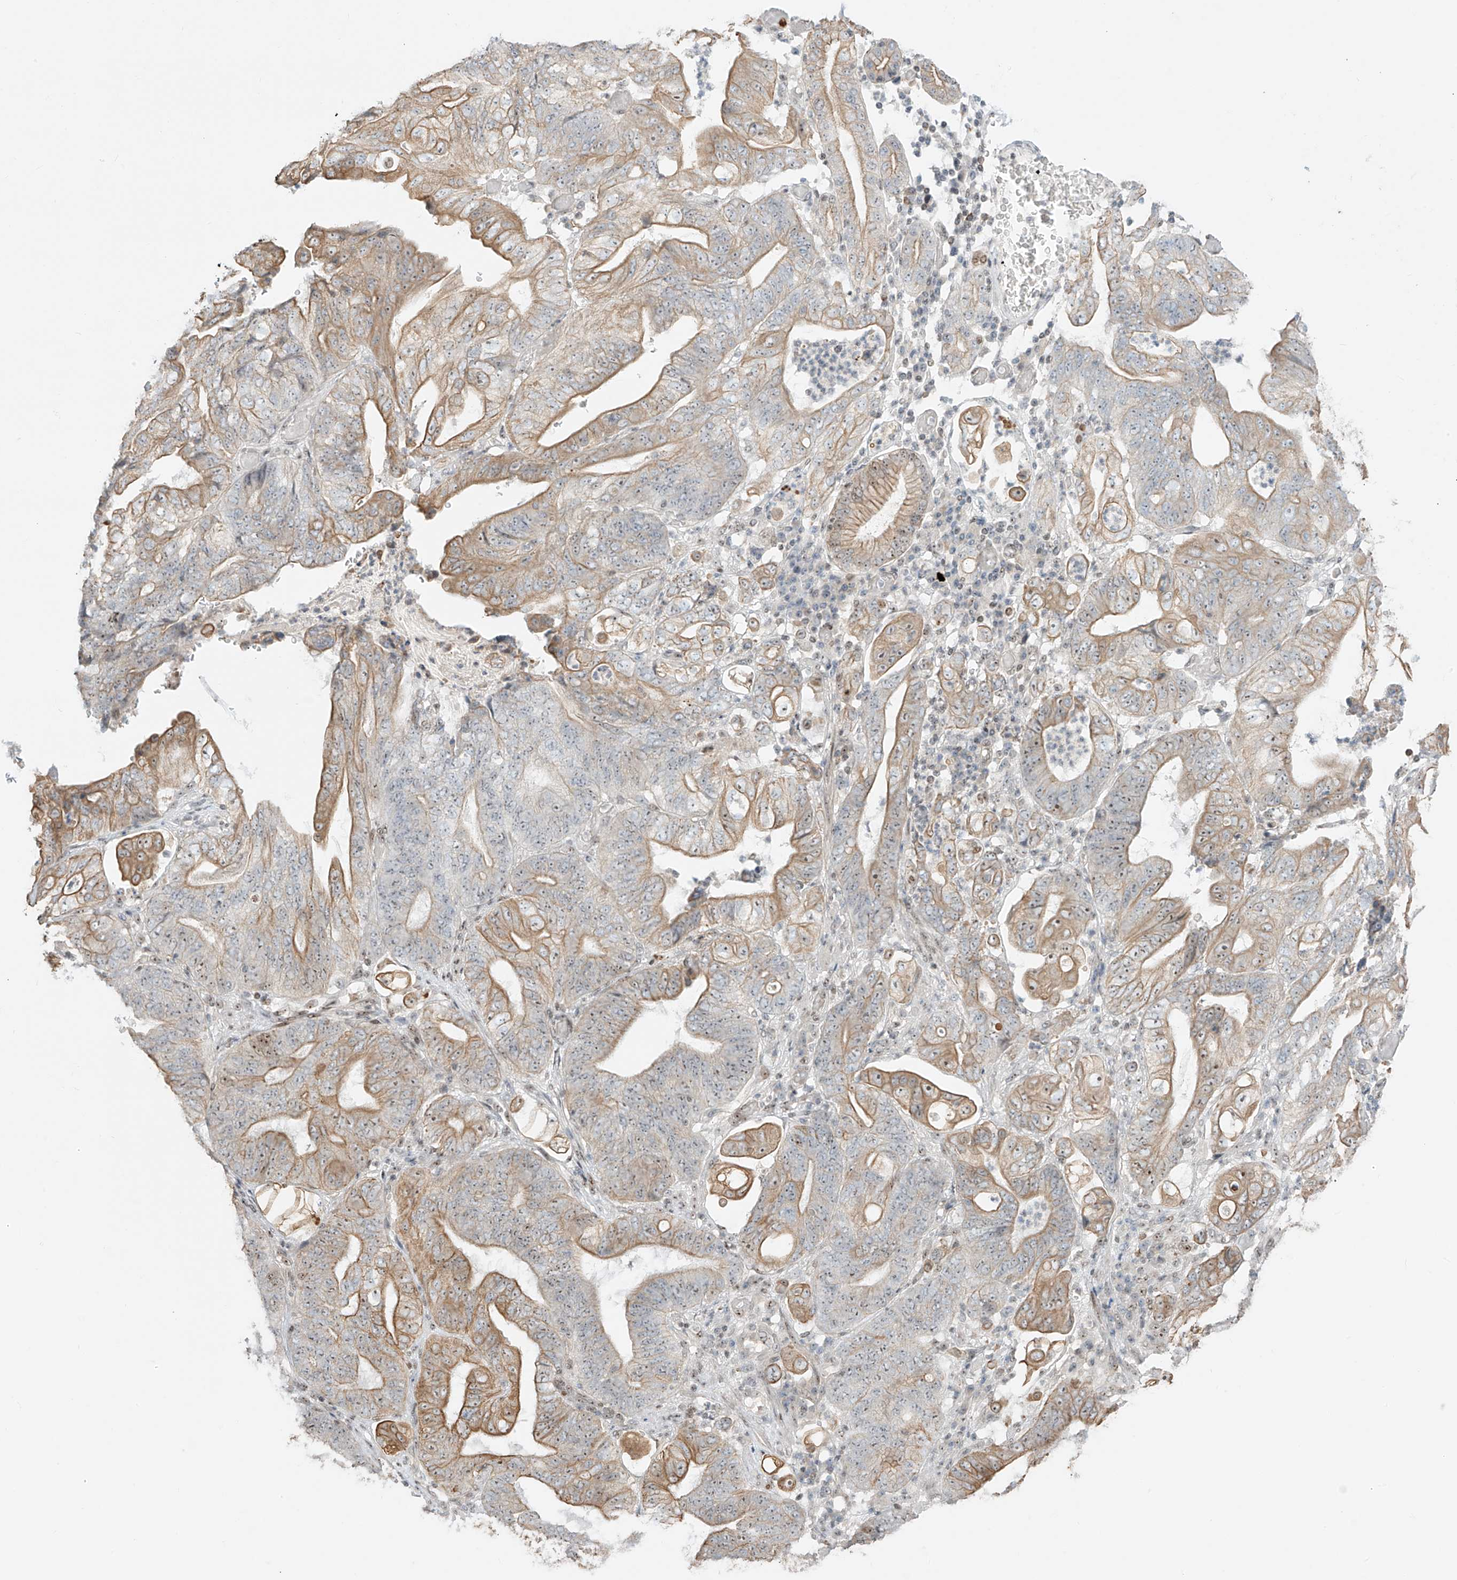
{"staining": {"intensity": "moderate", "quantity": "25%-75%", "location": "cytoplasmic/membranous,nuclear"}, "tissue": "stomach cancer", "cell_type": "Tumor cells", "image_type": "cancer", "snomed": [{"axis": "morphology", "description": "Adenocarcinoma, NOS"}, {"axis": "topography", "description": "Stomach"}], "caption": "Approximately 25%-75% of tumor cells in stomach cancer show moderate cytoplasmic/membranous and nuclear protein expression as visualized by brown immunohistochemical staining.", "gene": "ZNF512", "patient": {"sex": "female", "age": 73}}